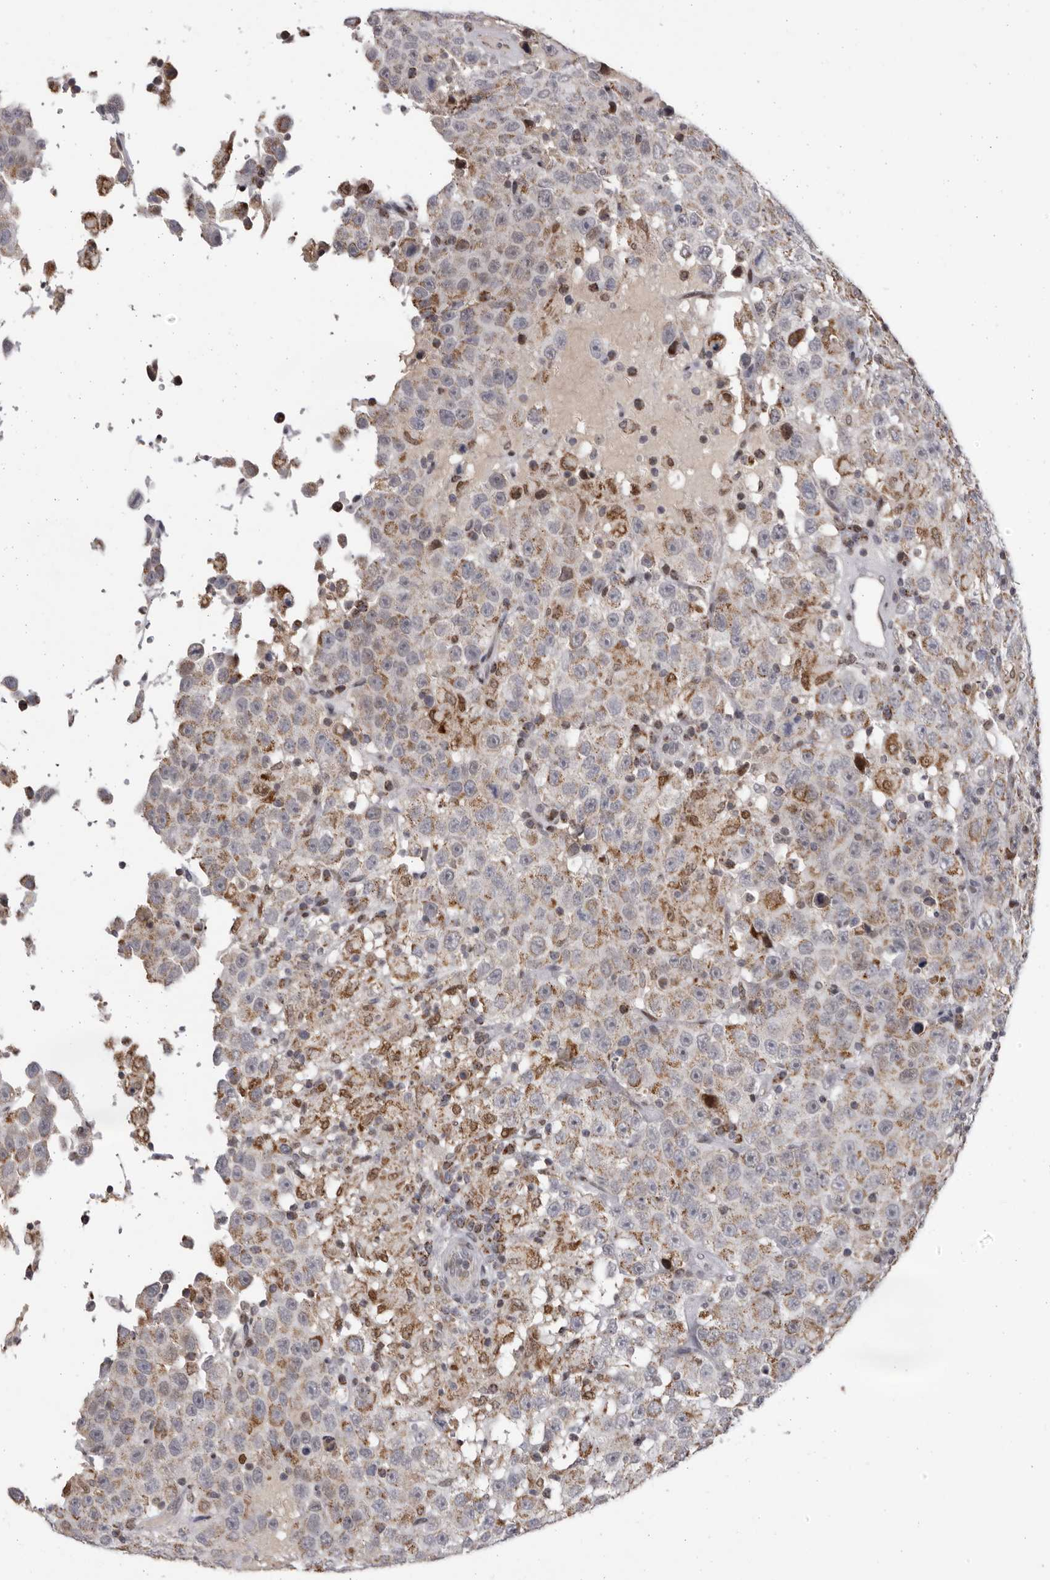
{"staining": {"intensity": "moderate", "quantity": "25%-75%", "location": "cytoplasmic/membranous"}, "tissue": "testis cancer", "cell_type": "Tumor cells", "image_type": "cancer", "snomed": [{"axis": "morphology", "description": "Seminoma, NOS"}, {"axis": "topography", "description": "Testis"}], "caption": "Tumor cells reveal medium levels of moderate cytoplasmic/membranous expression in approximately 25%-75% of cells in human testis cancer.", "gene": "C17orf99", "patient": {"sex": "male", "age": 41}}